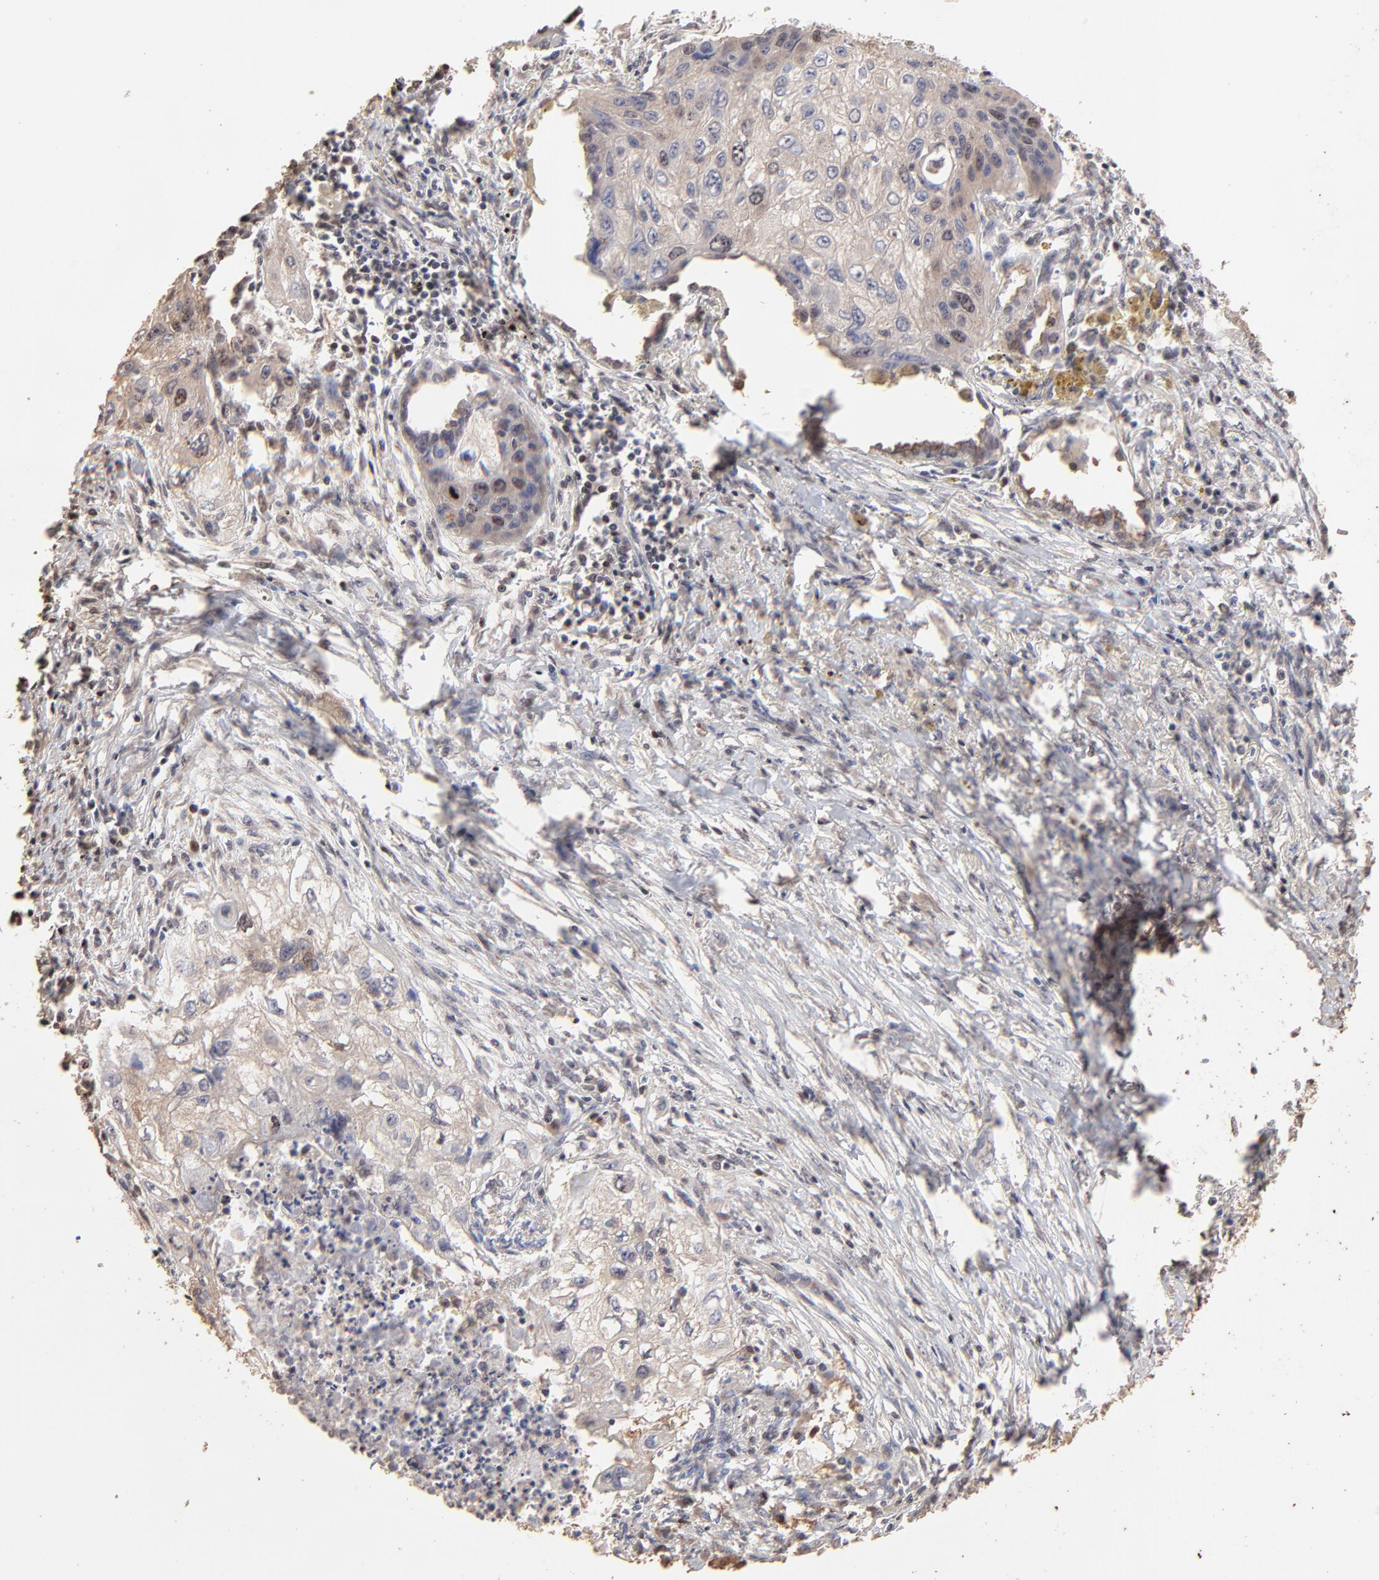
{"staining": {"intensity": "weak", "quantity": "<25%", "location": "cytoplasmic/membranous,nuclear"}, "tissue": "lung cancer", "cell_type": "Tumor cells", "image_type": "cancer", "snomed": [{"axis": "morphology", "description": "Squamous cell carcinoma, NOS"}, {"axis": "topography", "description": "Lung"}], "caption": "IHC micrograph of neoplastic tissue: lung cancer stained with DAB (3,3'-diaminobenzidine) displays no significant protein expression in tumor cells.", "gene": "BIRC5", "patient": {"sex": "male", "age": 71}}